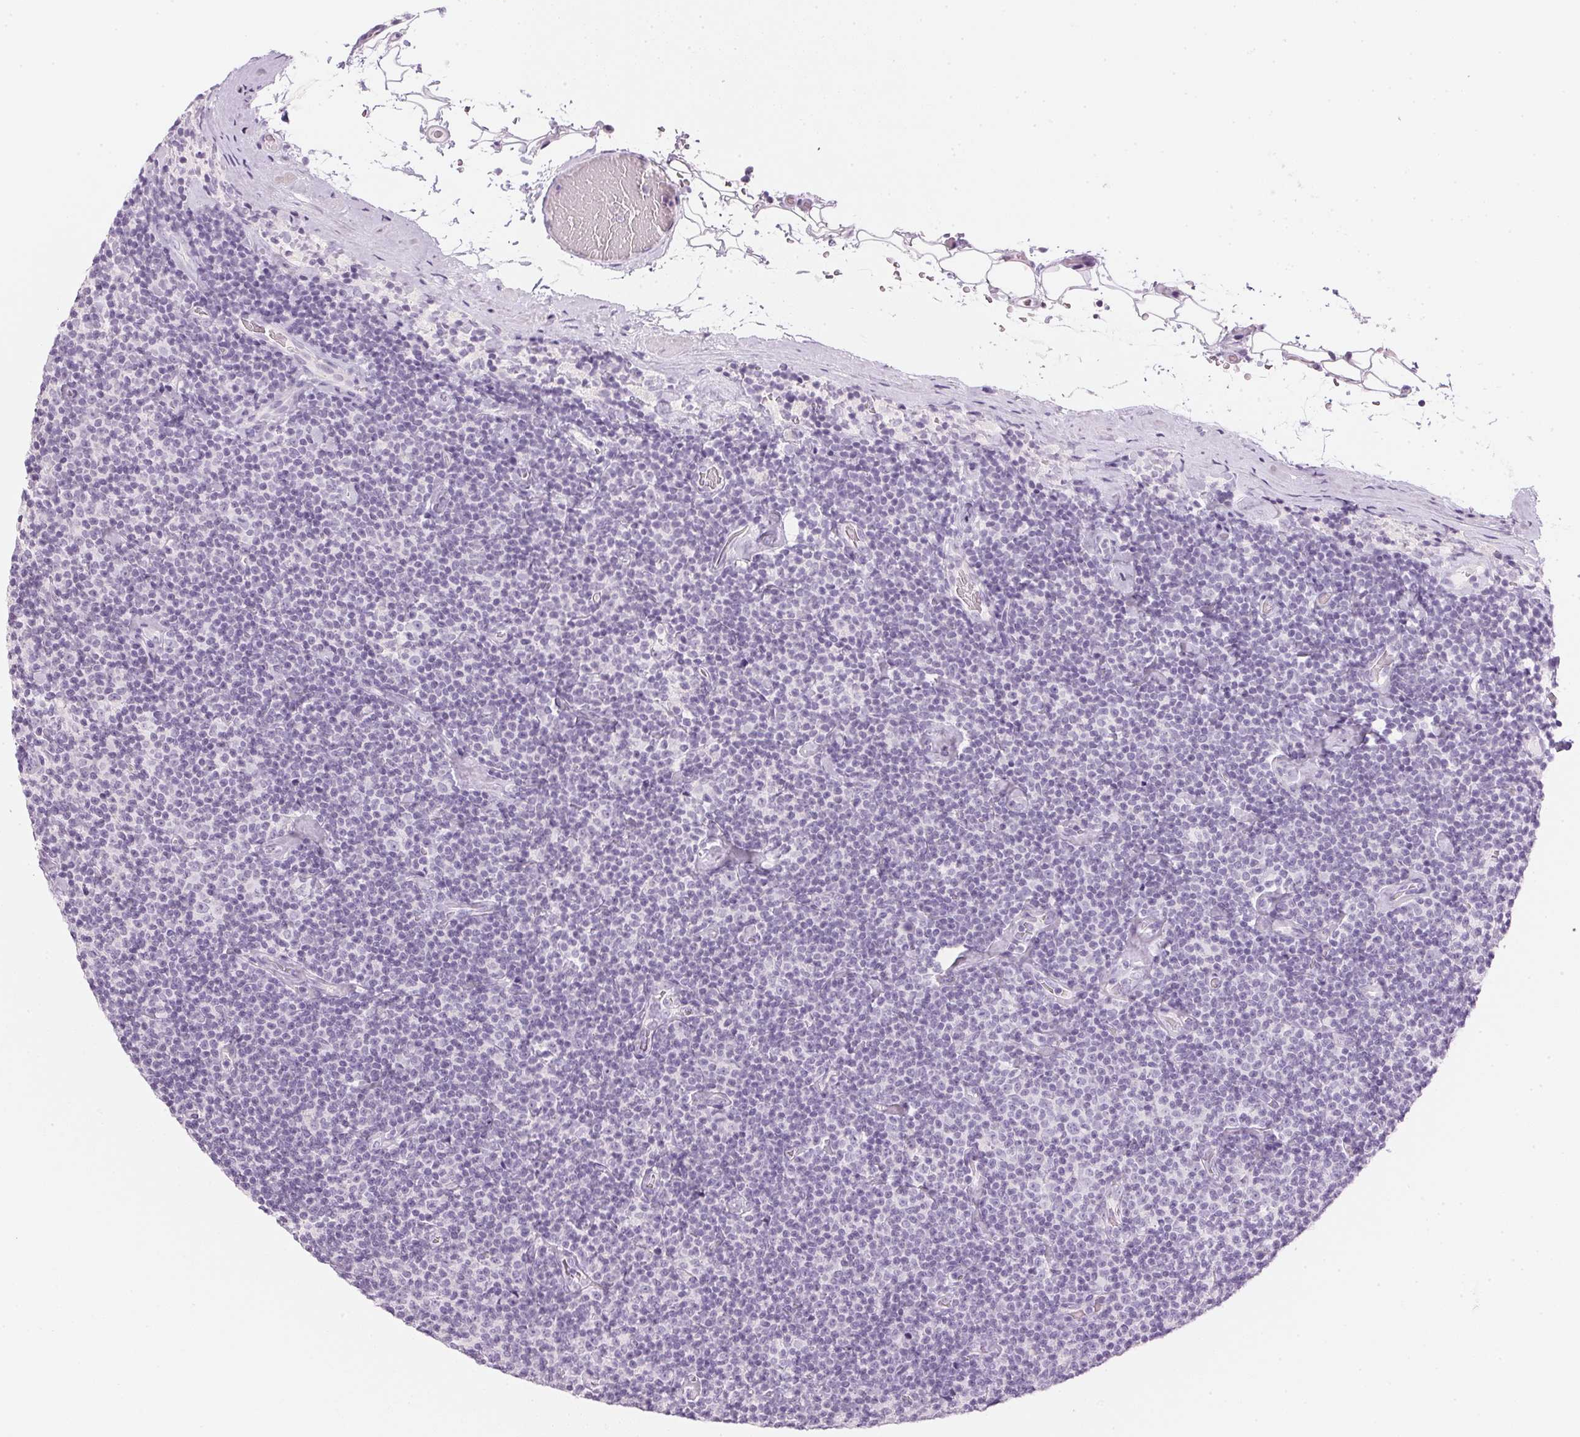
{"staining": {"intensity": "negative", "quantity": "none", "location": "none"}, "tissue": "lymphoma", "cell_type": "Tumor cells", "image_type": "cancer", "snomed": [{"axis": "morphology", "description": "Malignant lymphoma, non-Hodgkin's type, Low grade"}, {"axis": "topography", "description": "Lymph node"}], "caption": "Histopathology image shows no protein positivity in tumor cells of malignant lymphoma, non-Hodgkin's type (low-grade) tissue. (Stains: DAB (3,3'-diaminobenzidine) IHC with hematoxylin counter stain, Microscopy: brightfield microscopy at high magnification).", "gene": "IGFBP1", "patient": {"sex": "male", "age": 81}}